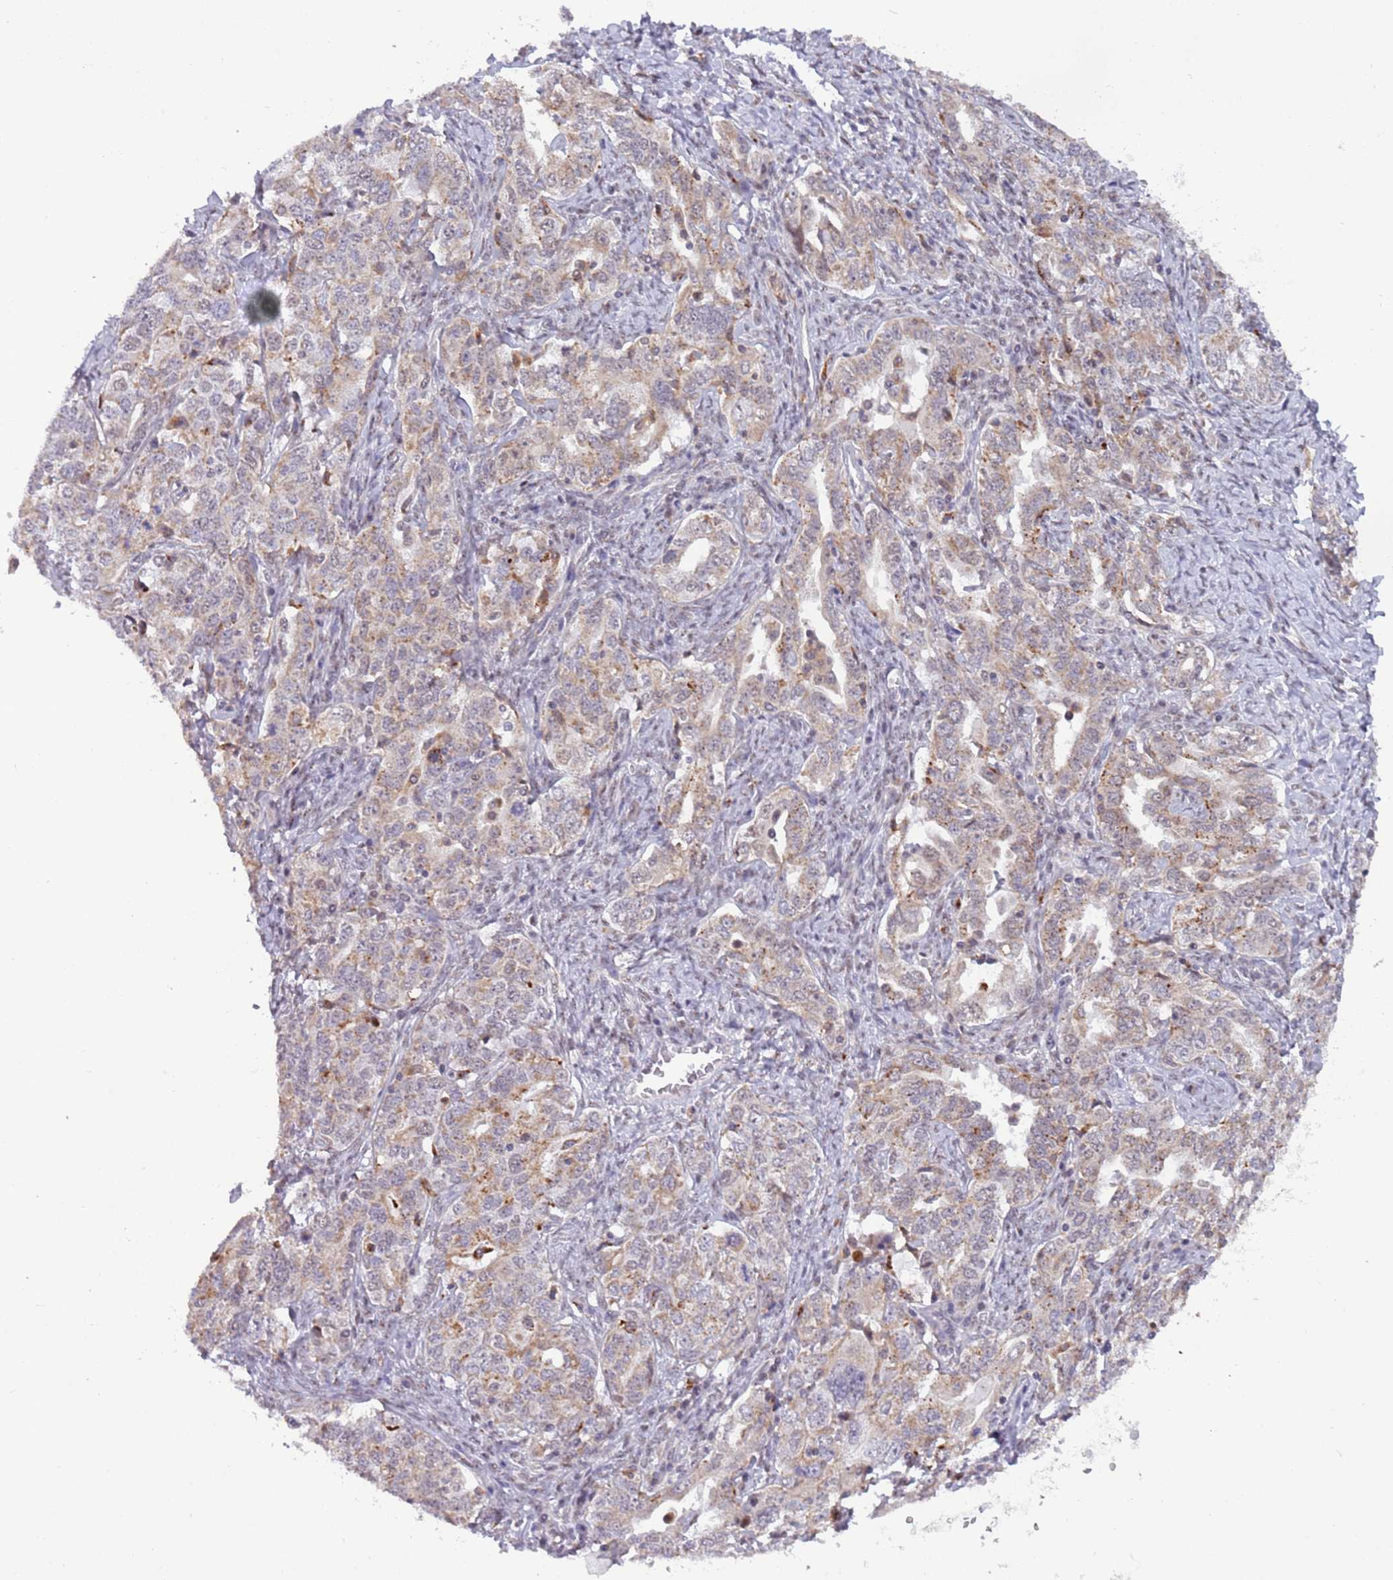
{"staining": {"intensity": "moderate", "quantity": "25%-75%", "location": "cytoplasmic/membranous"}, "tissue": "ovarian cancer", "cell_type": "Tumor cells", "image_type": "cancer", "snomed": [{"axis": "morphology", "description": "Carcinoma, endometroid"}, {"axis": "topography", "description": "Ovary"}], "caption": "Brown immunohistochemical staining in human endometroid carcinoma (ovarian) displays moderate cytoplasmic/membranous positivity in approximately 25%-75% of tumor cells.", "gene": "TRIM27", "patient": {"sex": "female", "age": 62}}